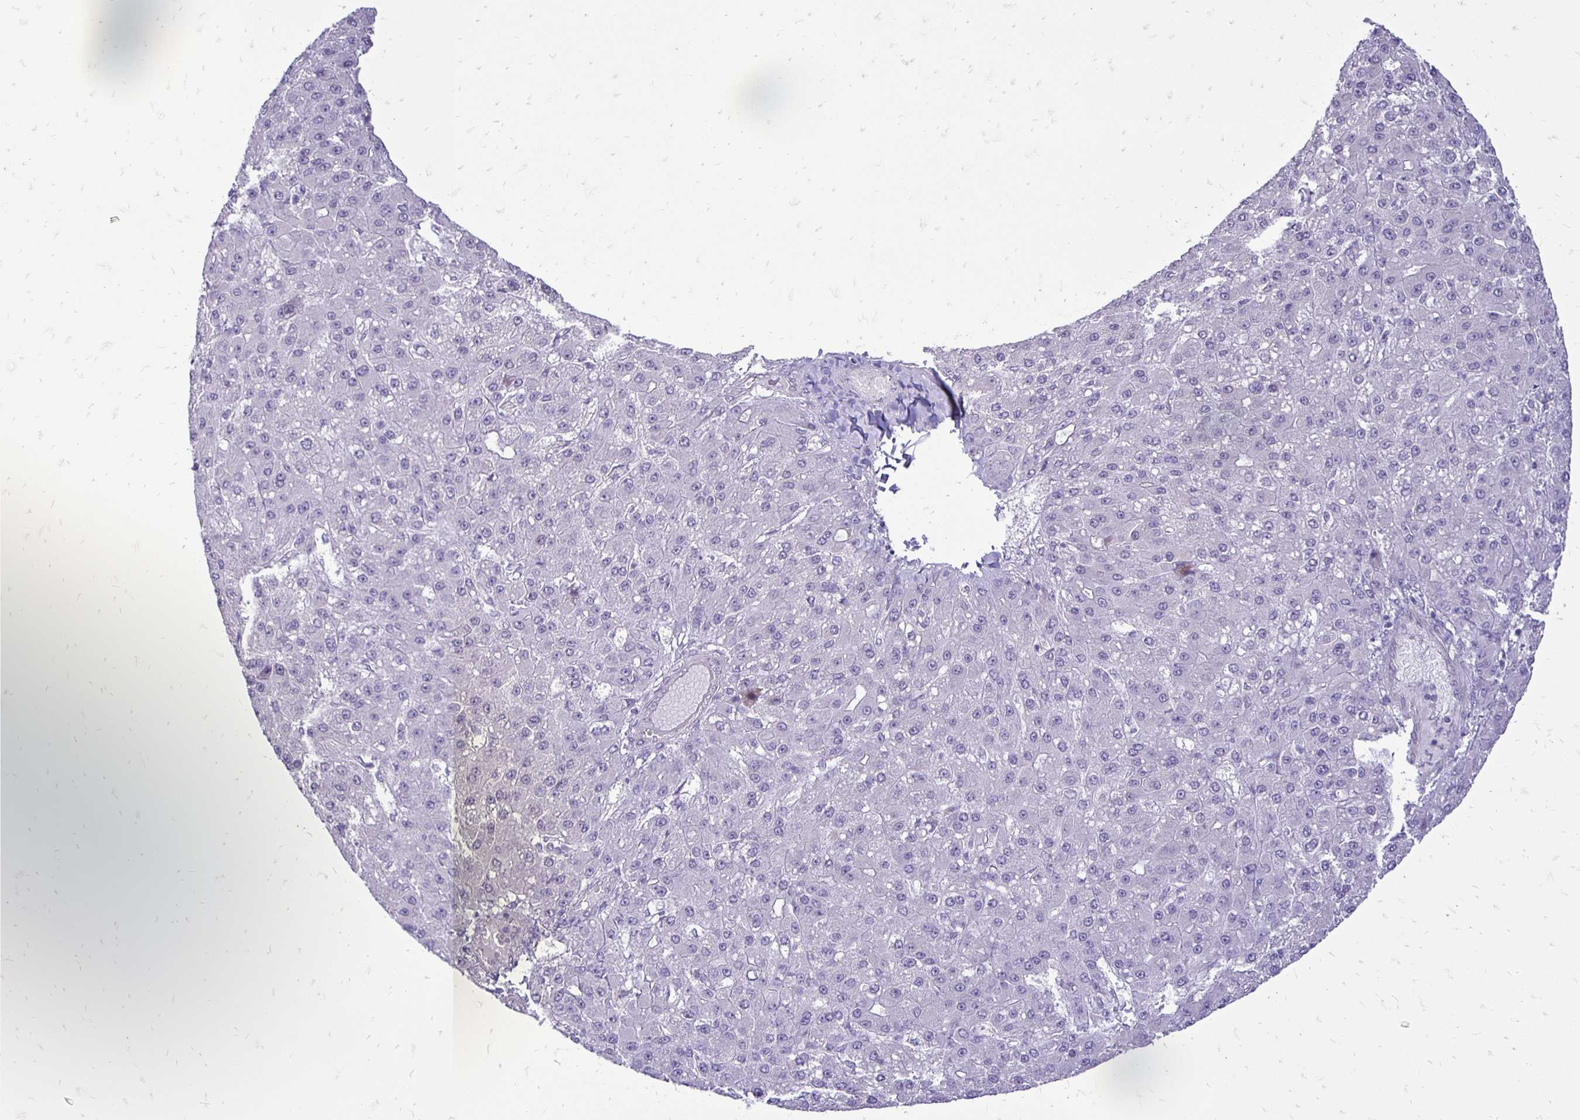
{"staining": {"intensity": "negative", "quantity": "none", "location": "none"}, "tissue": "liver cancer", "cell_type": "Tumor cells", "image_type": "cancer", "snomed": [{"axis": "morphology", "description": "Carcinoma, Hepatocellular, NOS"}, {"axis": "topography", "description": "Liver"}], "caption": "Tumor cells are negative for protein expression in human hepatocellular carcinoma (liver).", "gene": "GAS2", "patient": {"sex": "male", "age": 67}}